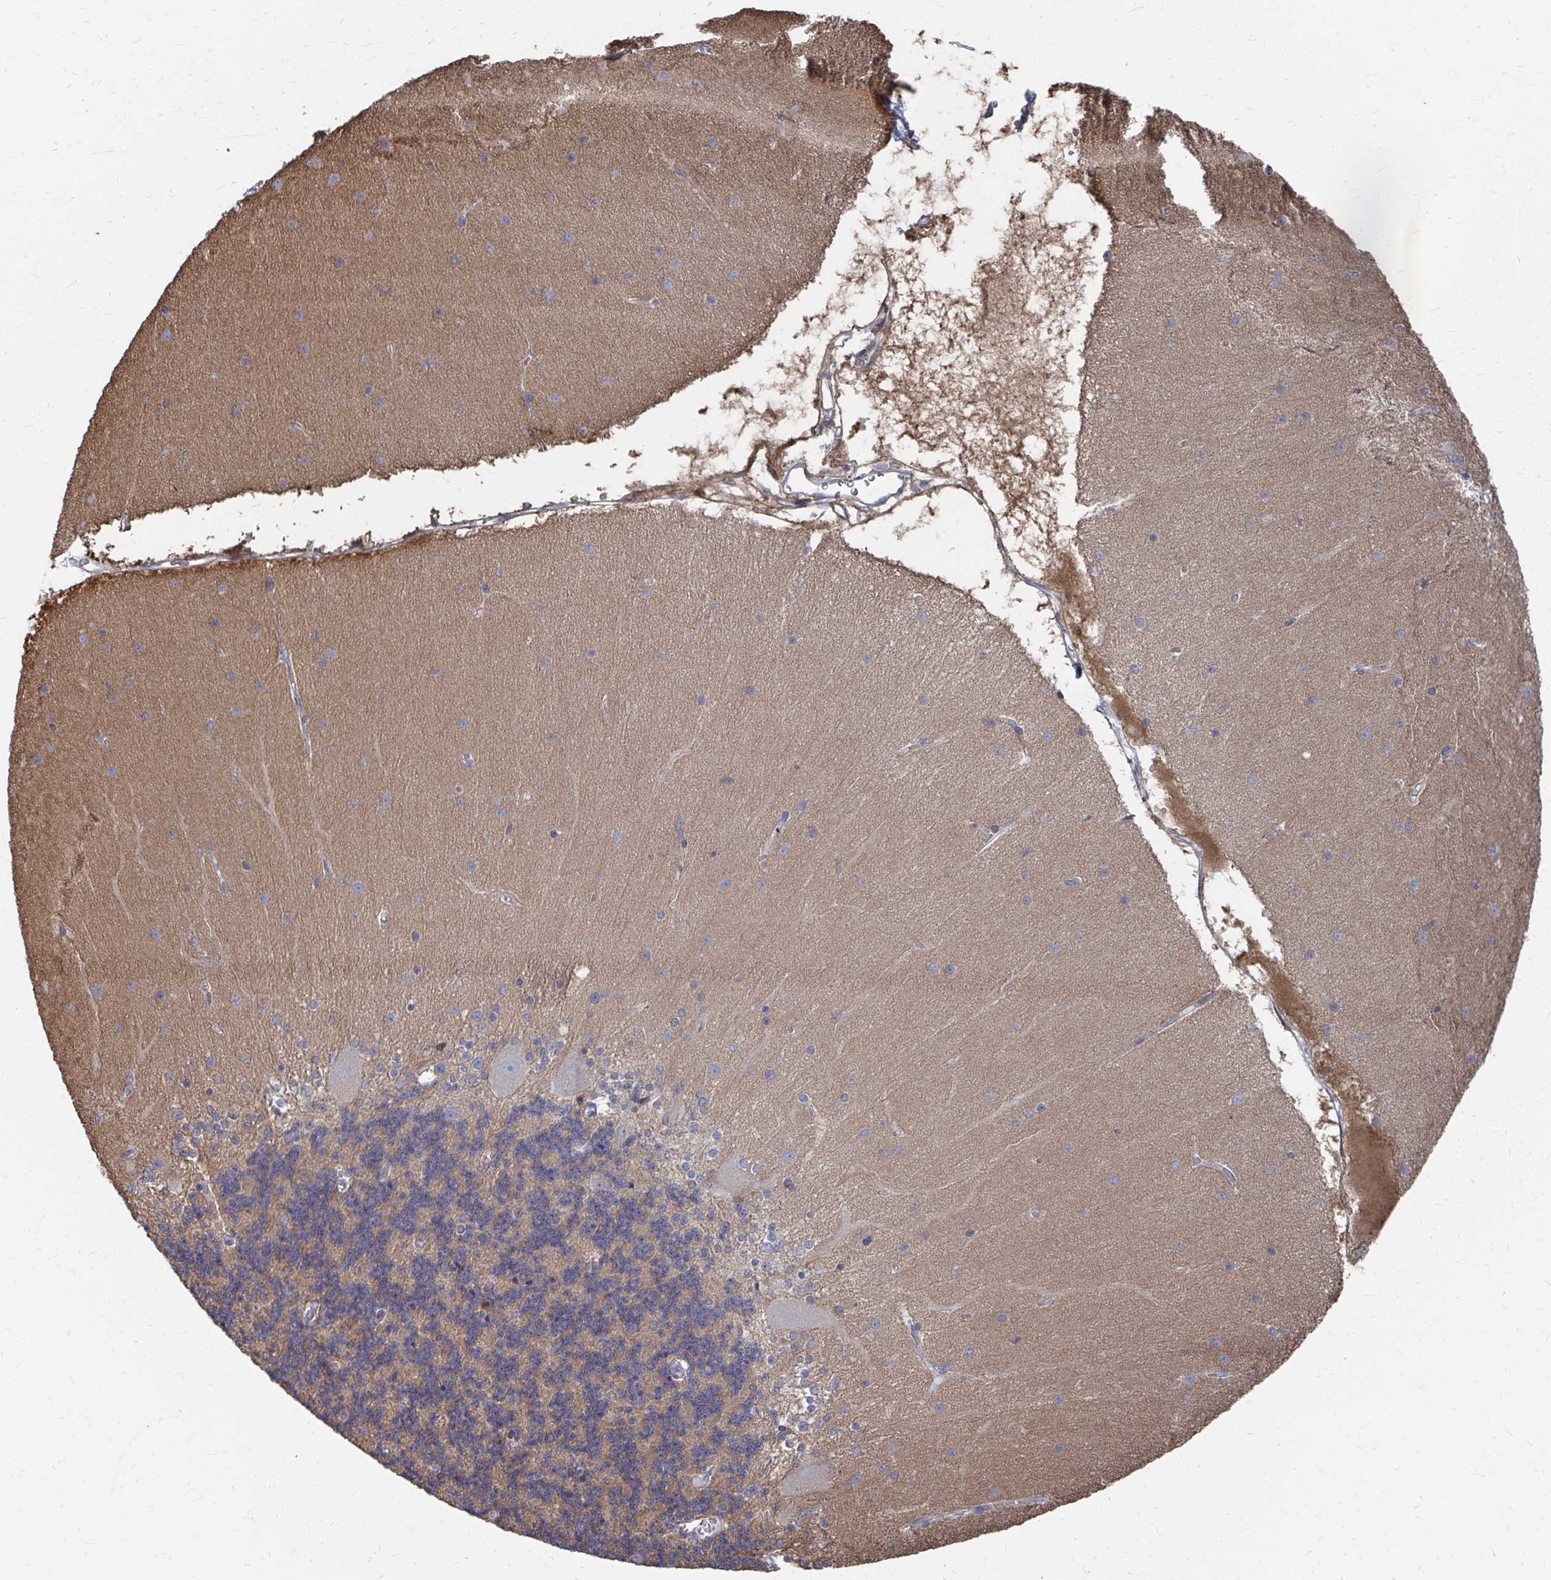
{"staining": {"intensity": "negative", "quantity": "none", "location": "none"}, "tissue": "cerebellum", "cell_type": "Cells in granular layer", "image_type": "normal", "snomed": [{"axis": "morphology", "description": "Normal tissue, NOS"}, {"axis": "topography", "description": "Cerebellum"}], "caption": "High magnification brightfield microscopy of normal cerebellum stained with DAB (brown) and counterstained with hematoxylin (blue): cells in granular layer show no significant staining. Nuclei are stained in blue.", "gene": "PLEKHG7", "patient": {"sex": "female", "age": 54}}